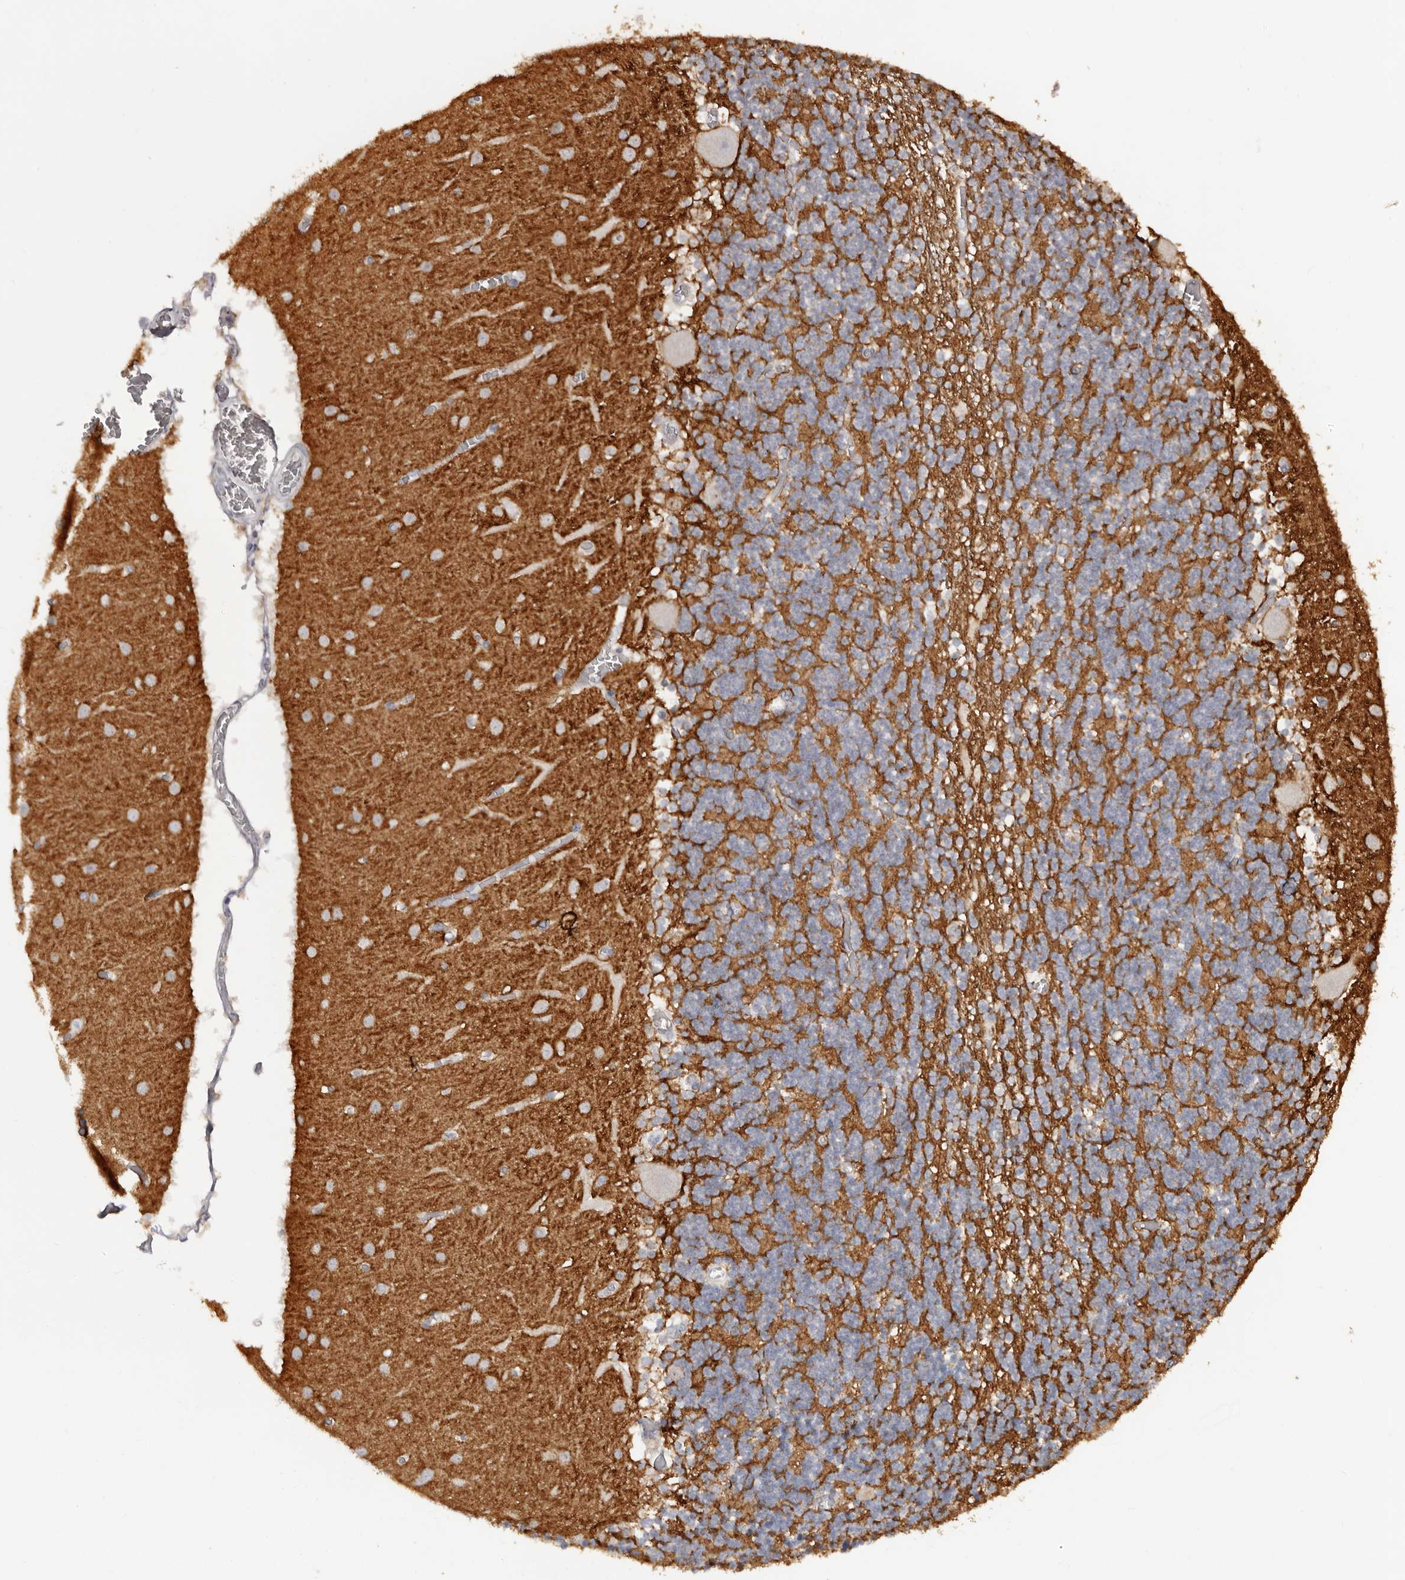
{"staining": {"intensity": "negative", "quantity": "none", "location": "none"}, "tissue": "cerebellum", "cell_type": "Cells in granular layer", "image_type": "normal", "snomed": [{"axis": "morphology", "description": "Normal tissue, NOS"}, {"axis": "topography", "description": "Cerebellum"}], "caption": "IHC histopathology image of normal cerebellum: cerebellum stained with DAB (3,3'-diaminobenzidine) displays no significant protein expression in cells in granular layer. (Brightfield microscopy of DAB (3,3'-diaminobenzidine) IHC at high magnification).", "gene": "TNR", "patient": {"sex": "female", "age": 28}}